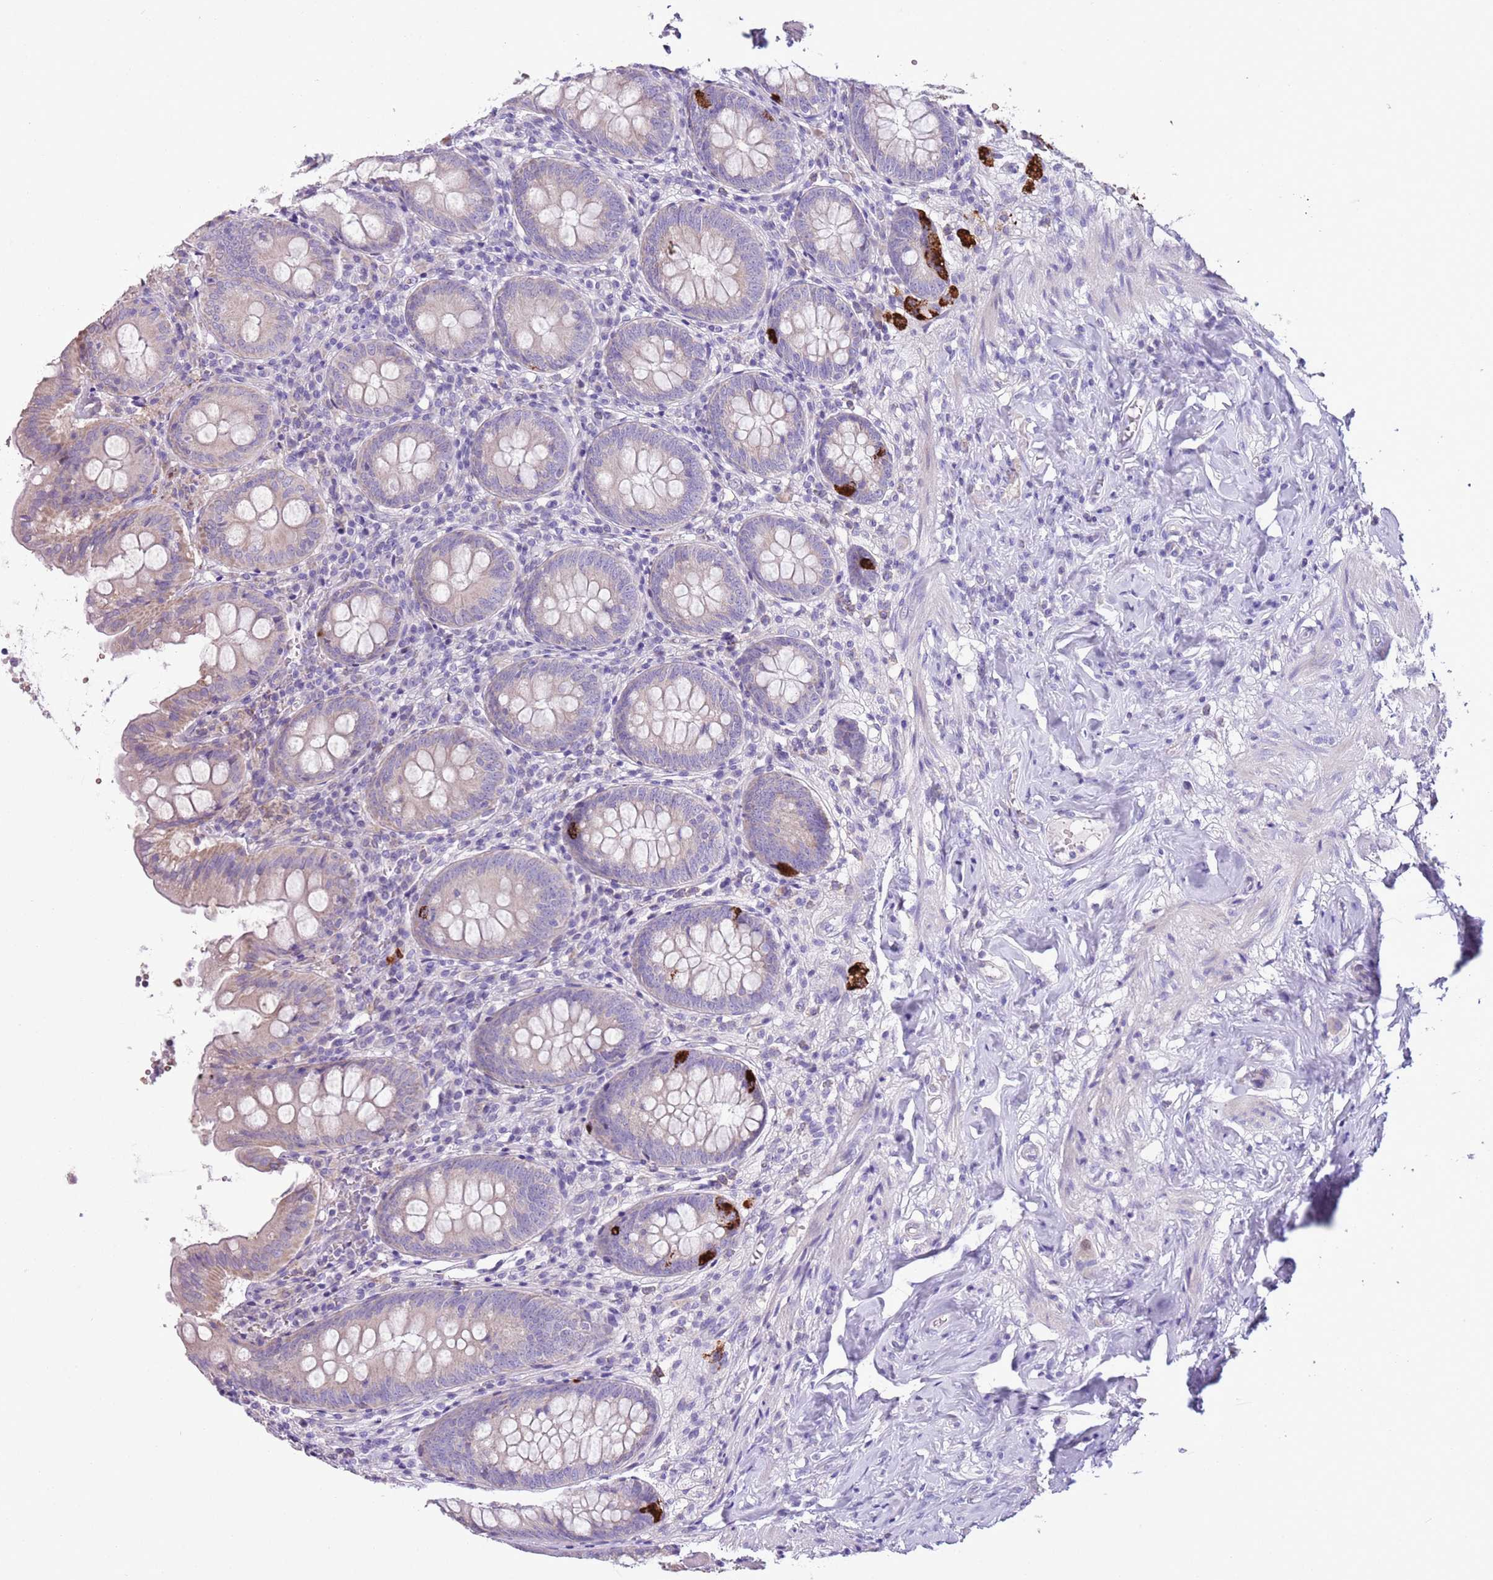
{"staining": {"intensity": "negative", "quantity": "none", "location": "none"}, "tissue": "appendix", "cell_type": "Glandular cells", "image_type": "normal", "snomed": [{"axis": "morphology", "description": "Normal tissue, NOS"}, {"axis": "topography", "description": "Appendix"}], "caption": "There is no significant positivity in glandular cells of appendix. (Brightfield microscopy of DAB (3,3'-diaminobenzidine) immunohistochemistry (IHC) at high magnification).", "gene": "ZNF697", "patient": {"sex": "female", "age": 54}}